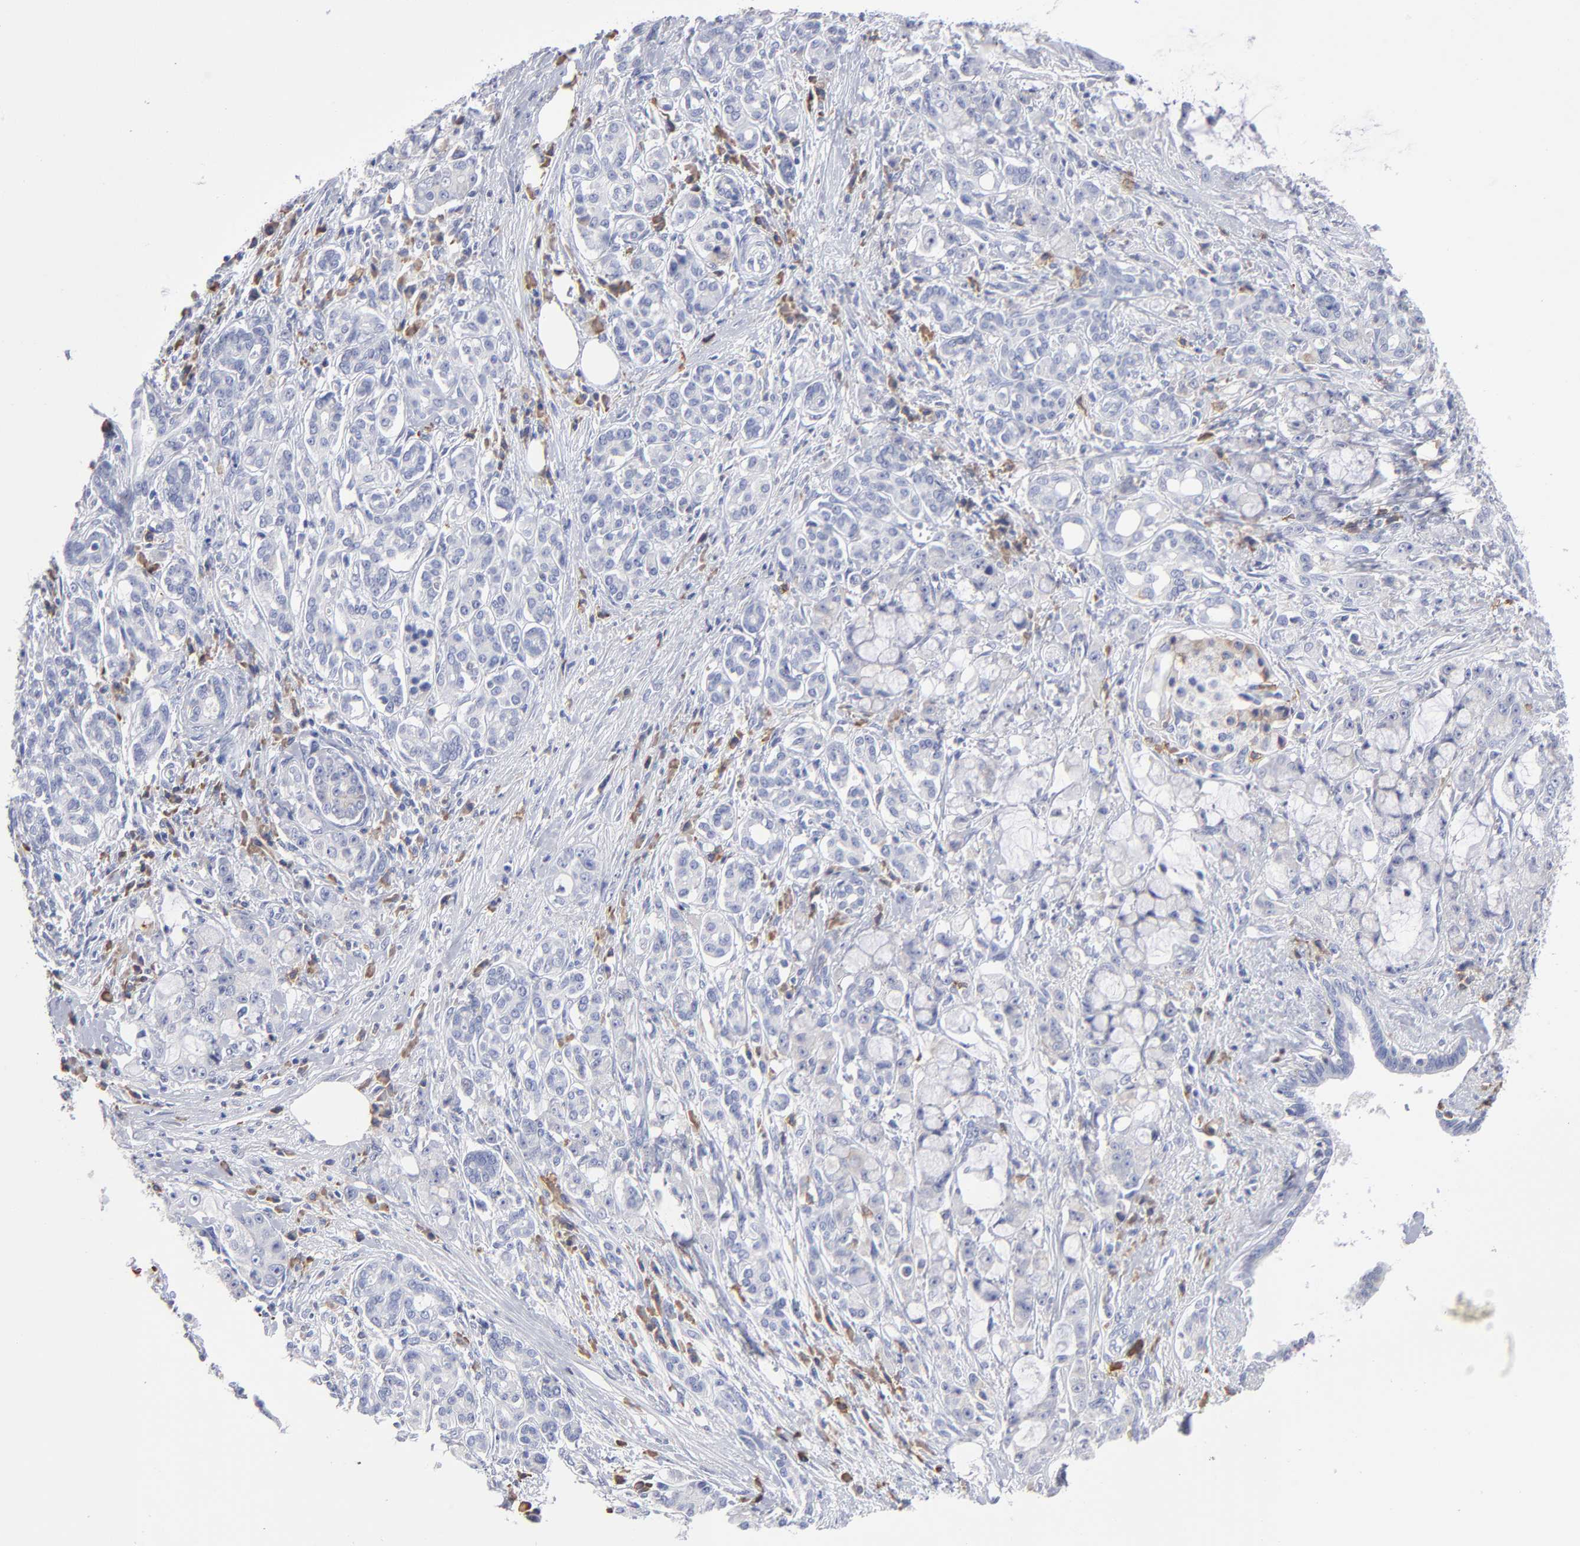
{"staining": {"intensity": "negative", "quantity": "none", "location": "none"}, "tissue": "pancreatic cancer", "cell_type": "Tumor cells", "image_type": "cancer", "snomed": [{"axis": "morphology", "description": "Adenocarcinoma, NOS"}, {"axis": "topography", "description": "Pancreas"}], "caption": "Human pancreatic adenocarcinoma stained for a protein using IHC displays no positivity in tumor cells.", "gene": "LAT2", "patient": {"sex": "female", "age": 73}}